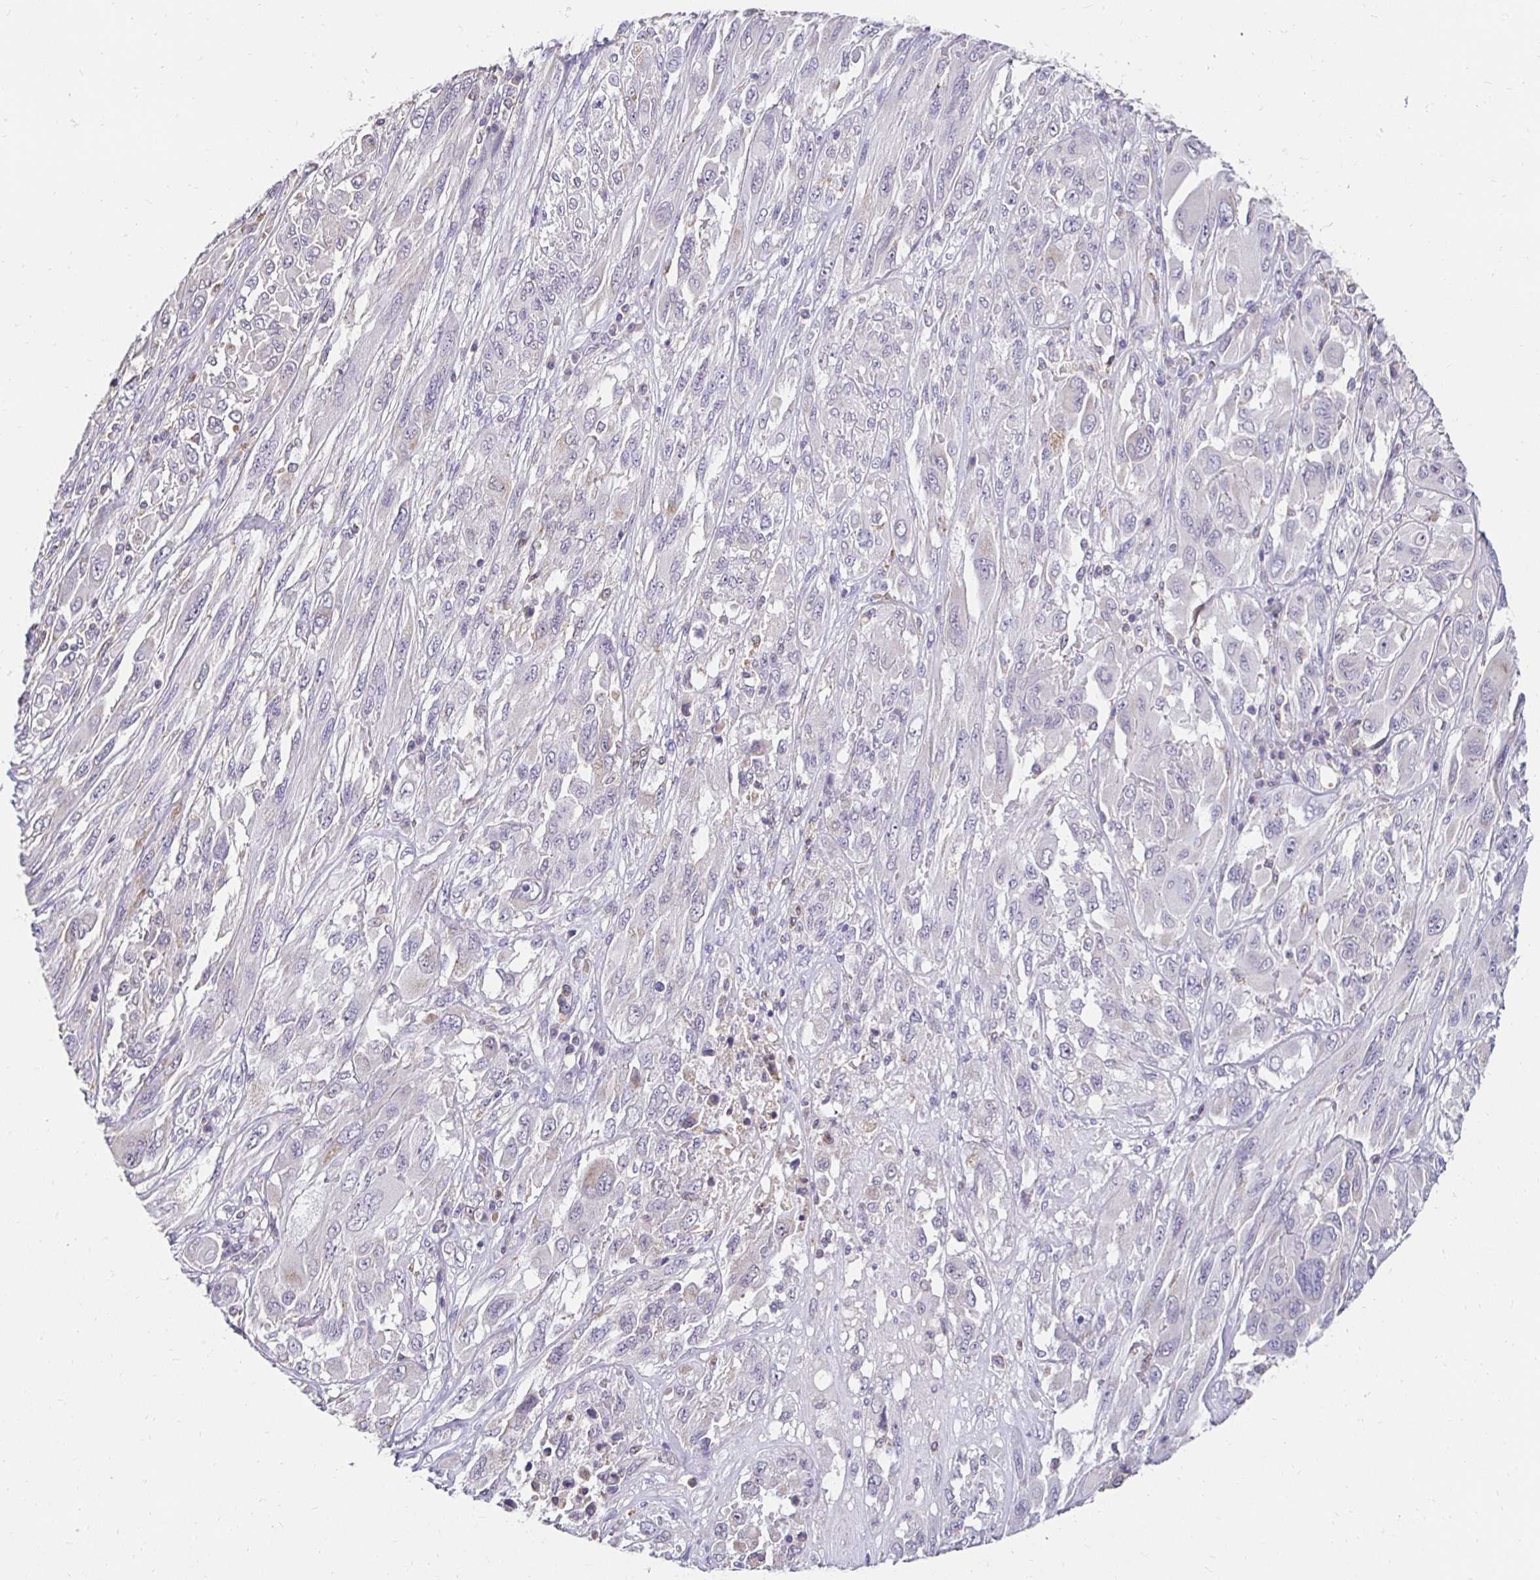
{"staining": {"intensity": "negative", "quantity": "none", "location": "none"}, "tissue": "melanoma", "cell_type": "Tumor cells", "image_type": "cancer", "snomed": [{"axis": "morphology", "description": "Malignant melanoma, NOS"}, {"axis": "topography", "description": "Skin"}], "caption": "Malignant melanoma was stained to show a protein in brown. There is no significant expression in tumor cells.", "gene": "GK2", "patient": {"sex": "female", "age": 91}}